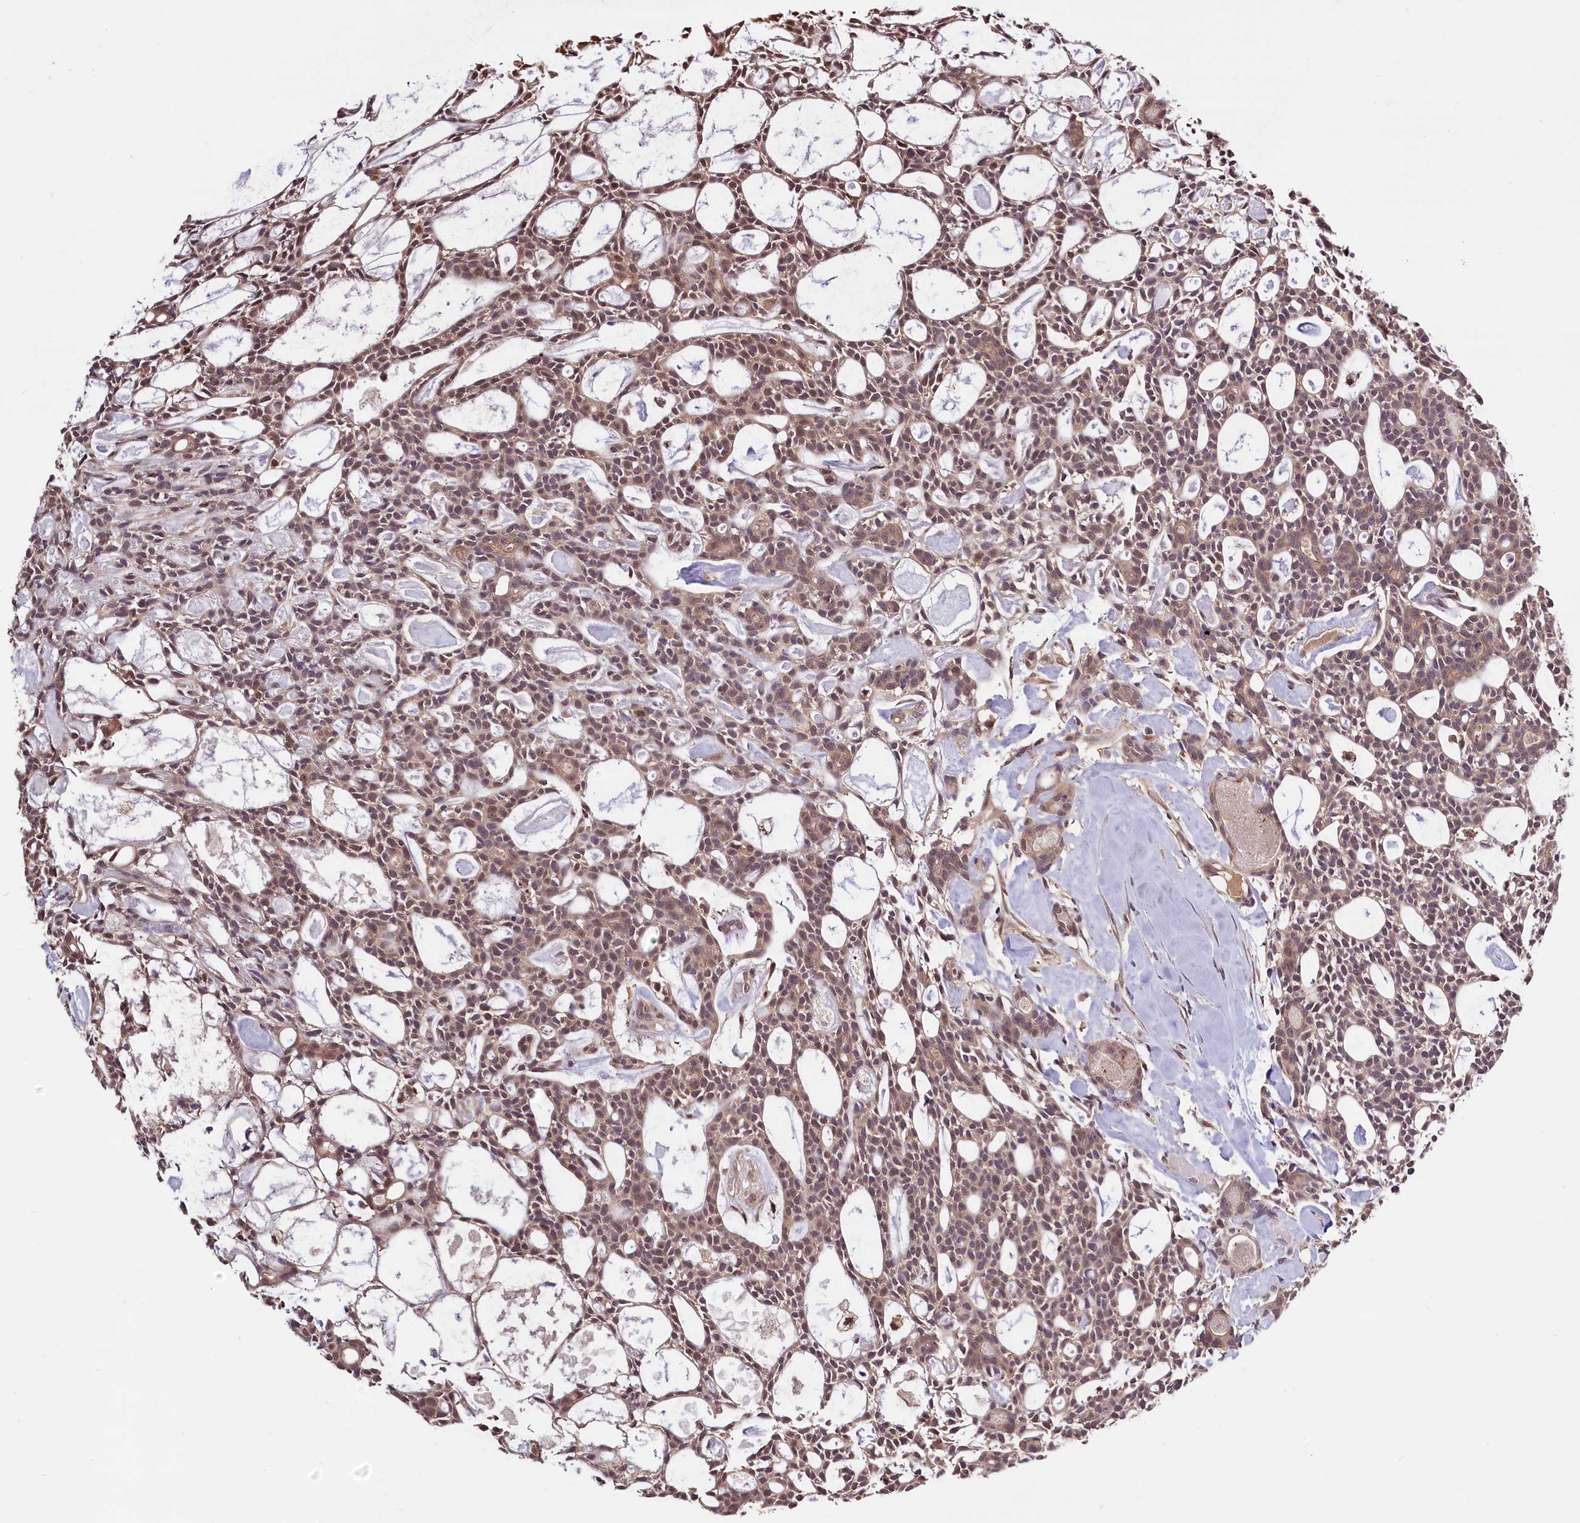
{"staining": {"intensity": "weak", "quantity": ">75%", "location": "cytoplasmic/membranous,nuclear"}, "tissue": "head and neck cancer", "cell_type": "Tumor cells", "image_type": "cancer", "snomed": [{"axis": "morphology", "description": "Adenocarcinoma, NOS"}, {"axis": "topography", "description": "Salivary gland"}, {"axis": "topography", "description": "Head-Neck"}], "caption": "Approximately >75% of tumor cells in adenocarcinoma (head and neck) show weak cytoplasmic/membranous and nuclear protein positivity as visualized by brown immunohistochemical staining.", "gene": "SKIDA1", "patient": {"sex": "male", "age": 55}}